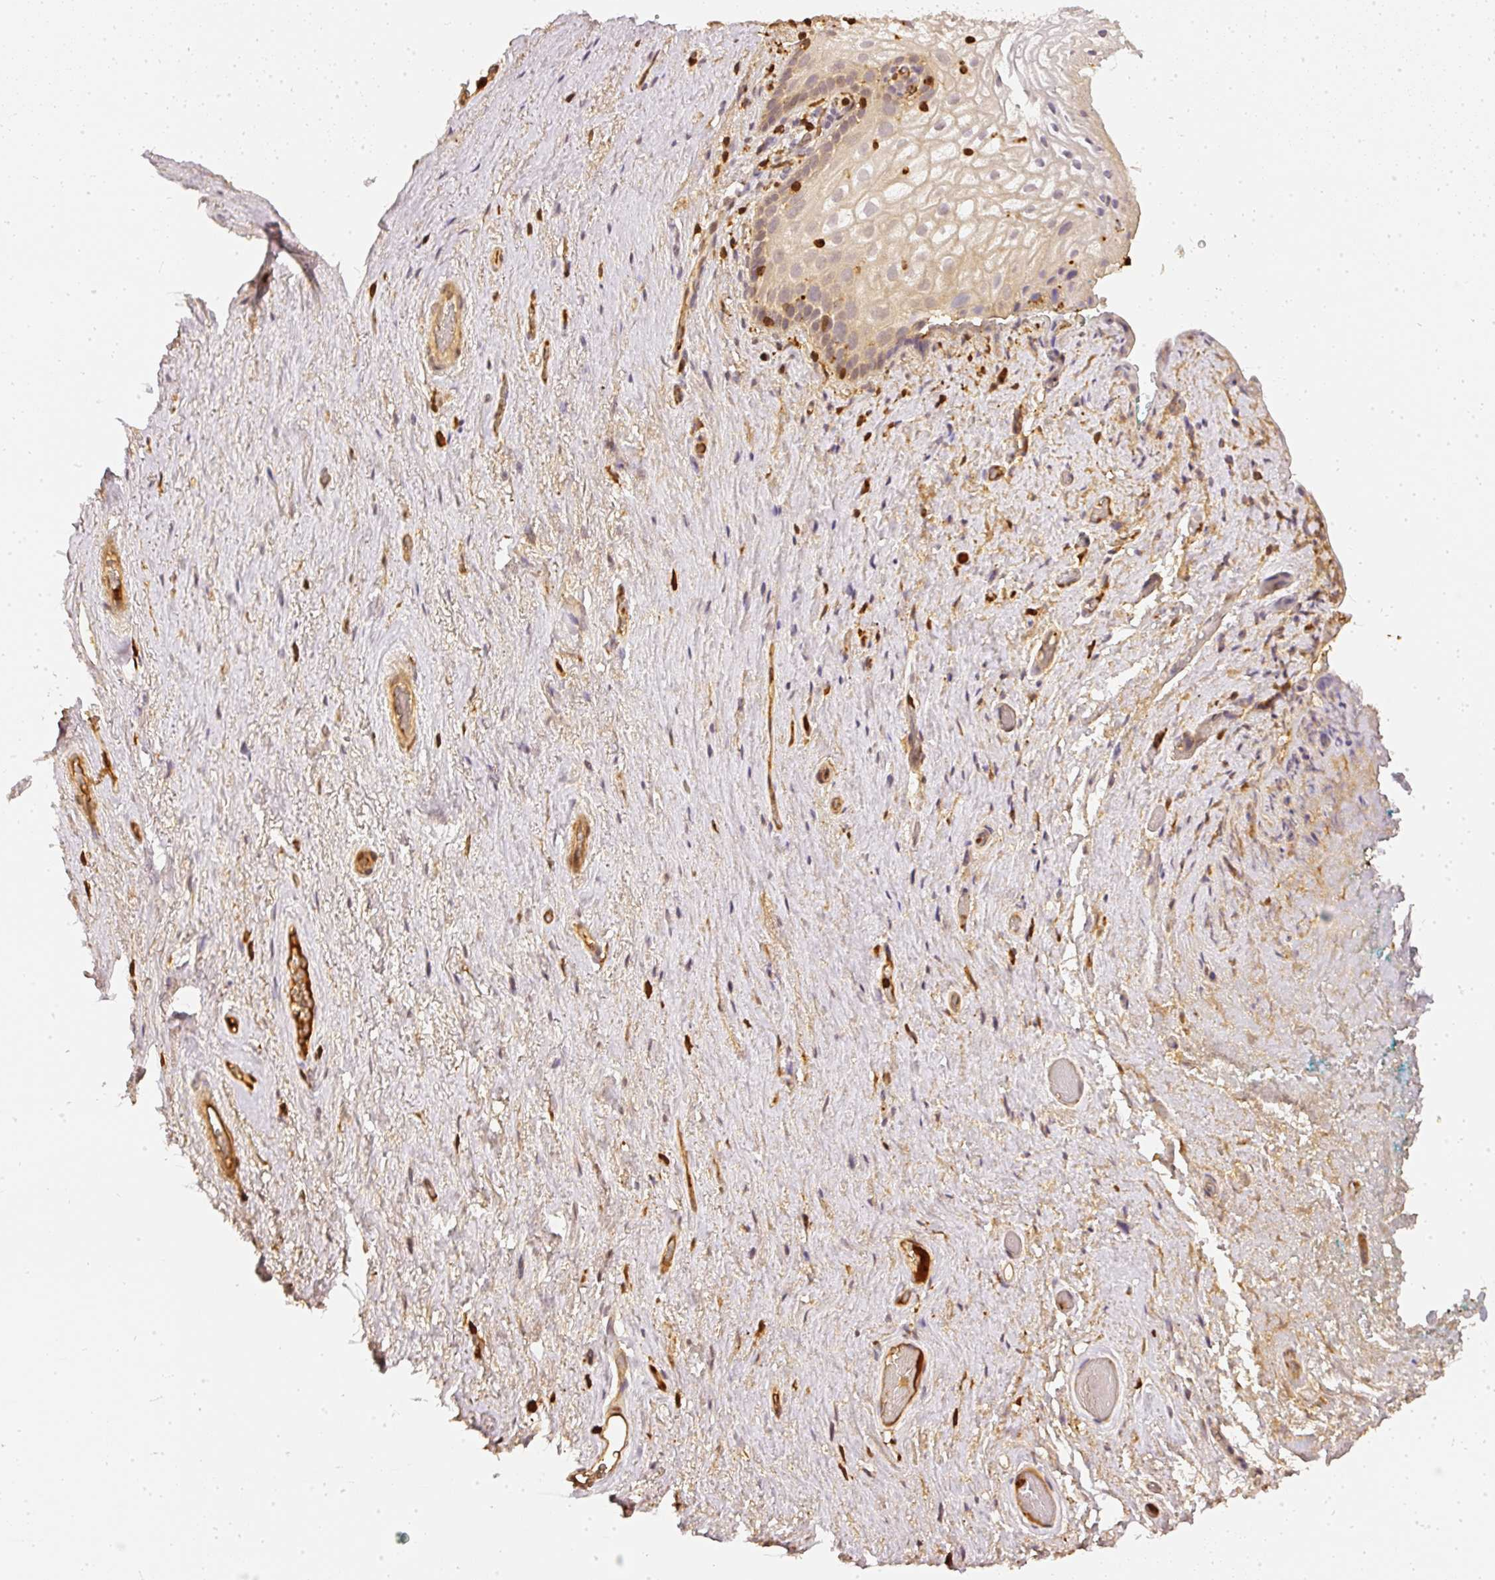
{"staining": {"intensity": "moderate", "quantity": "25%-75%", "location": "cytoplasmic/membranous"}, "tissue": "vagina", "cell_type": "Squamous epithelial cells", "image_type": "normal", "snomed": [{"axis": "morphology", "description": "Normal tissue, NOS"}, {"axis": "topography", "description": "Vagina"}, {"axis": "topography", "description": "Peripheral nerve tissue"}], "caption": "A high-resolution photomicrograph shows immunohistochemistry (IHC) staining of unremarkable vagina, which shows moderate cytoplasmic/membranous positivity in about 25%-75% of squamous epithelial cells.", "gene": "PFN1", "patient": {"sex": "female", "age": 71}}